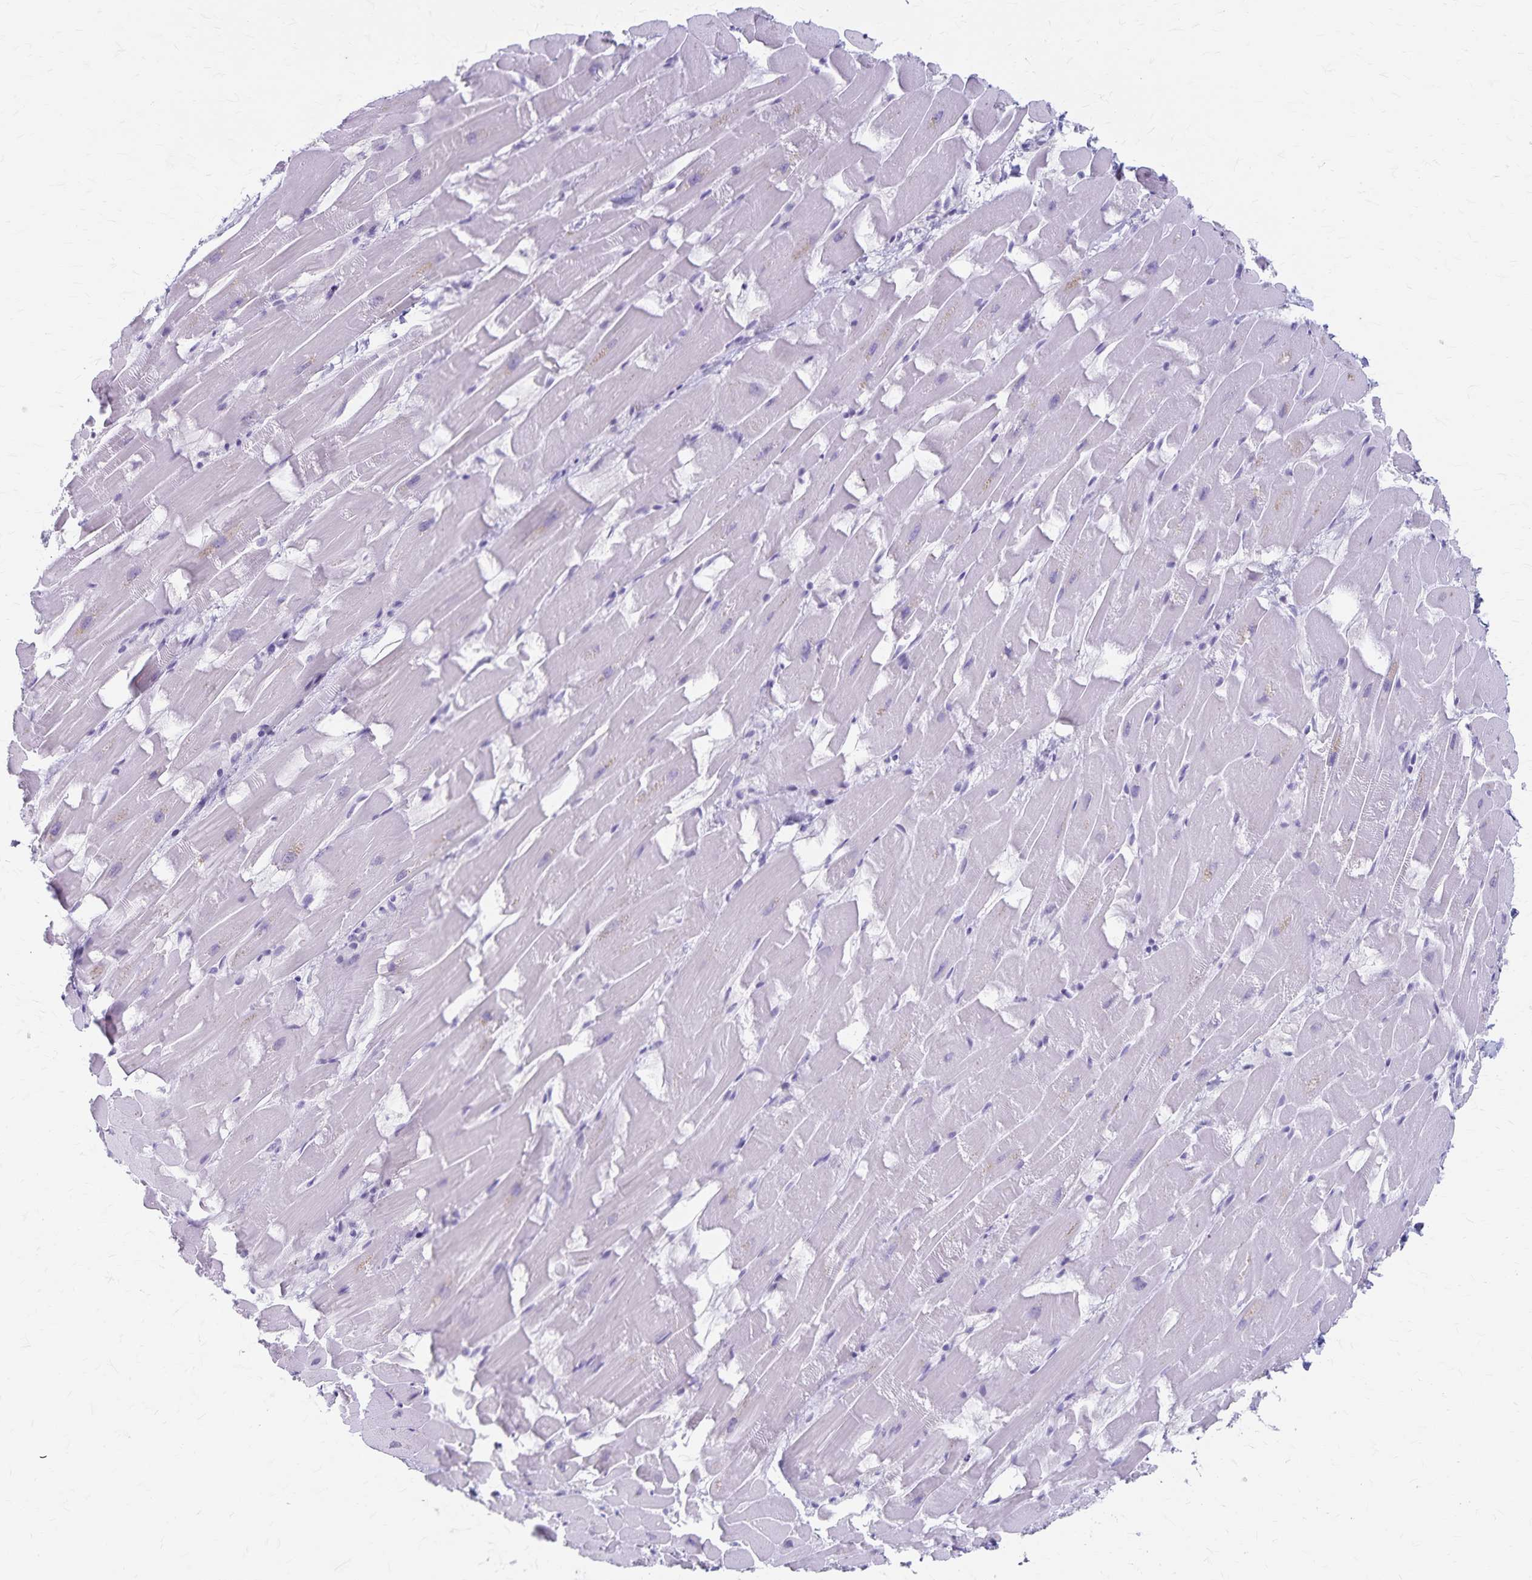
{"staining": {"intensity": "negative", "quantity": "none", "location": "none"}, "tissue": "heart muscle", "cell_type": "Cardiomyocytes", "image_type": "normal", "snomed": [{"axis": "morphology", "description": "Normal tissue, NOS"}, {"axis": "topography", "description": "Heart"}], "caption": "Cardiomyocytes show no significant protein expression in unremarkable heart muscle. (DAB IHC visualized using brightfield microscopy, high magnification).", "gene": "GPBAR1", "patient": {"sex": "male", "age": 37}}